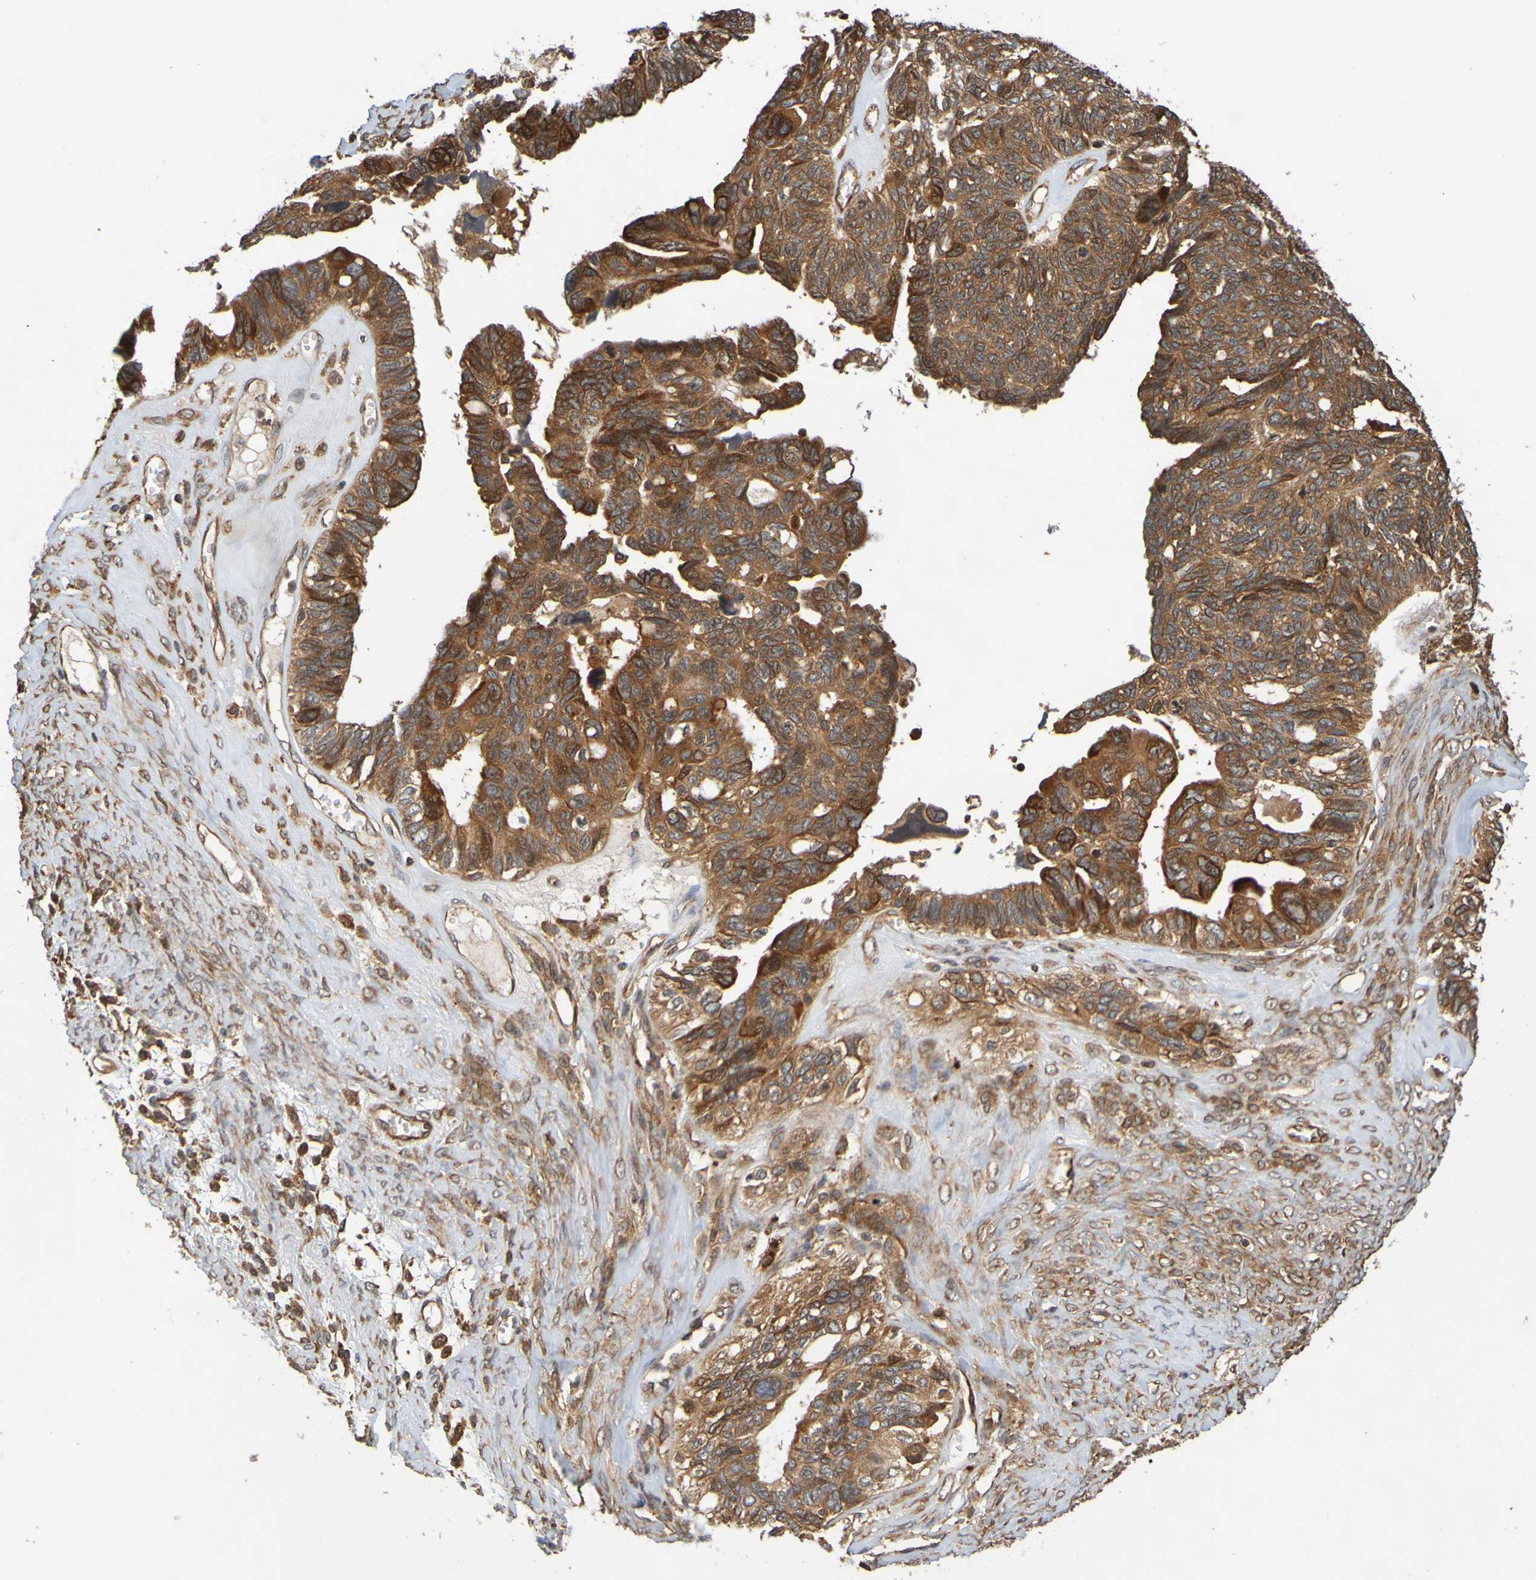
{"staining": {"intensity": "strong", "quantity": ">75%", "location": "cytoplasmic/membranous"}, "tissue": "ovarian cancer", "cell_type": "Tumor cells", "image_type": "cancer", "snomed": [{"axis": "morphology", "description": "Cystadenocarcinoma, serous, NOS"}, {"axis": "topography", "description": "Ovary"}], "caption": "Protein analysis of serous cystadenocarcinoma (ovarian) tissue reveals strong cytoplasmic/membranous staining in about >75% of tumor cells. (DAB (3,3'-diaminobenzidine) IHC, brown staining for protein, blue staining for nuclei).", "gene": "OCRL", "patient": {"sex": "female", "age": 79}}